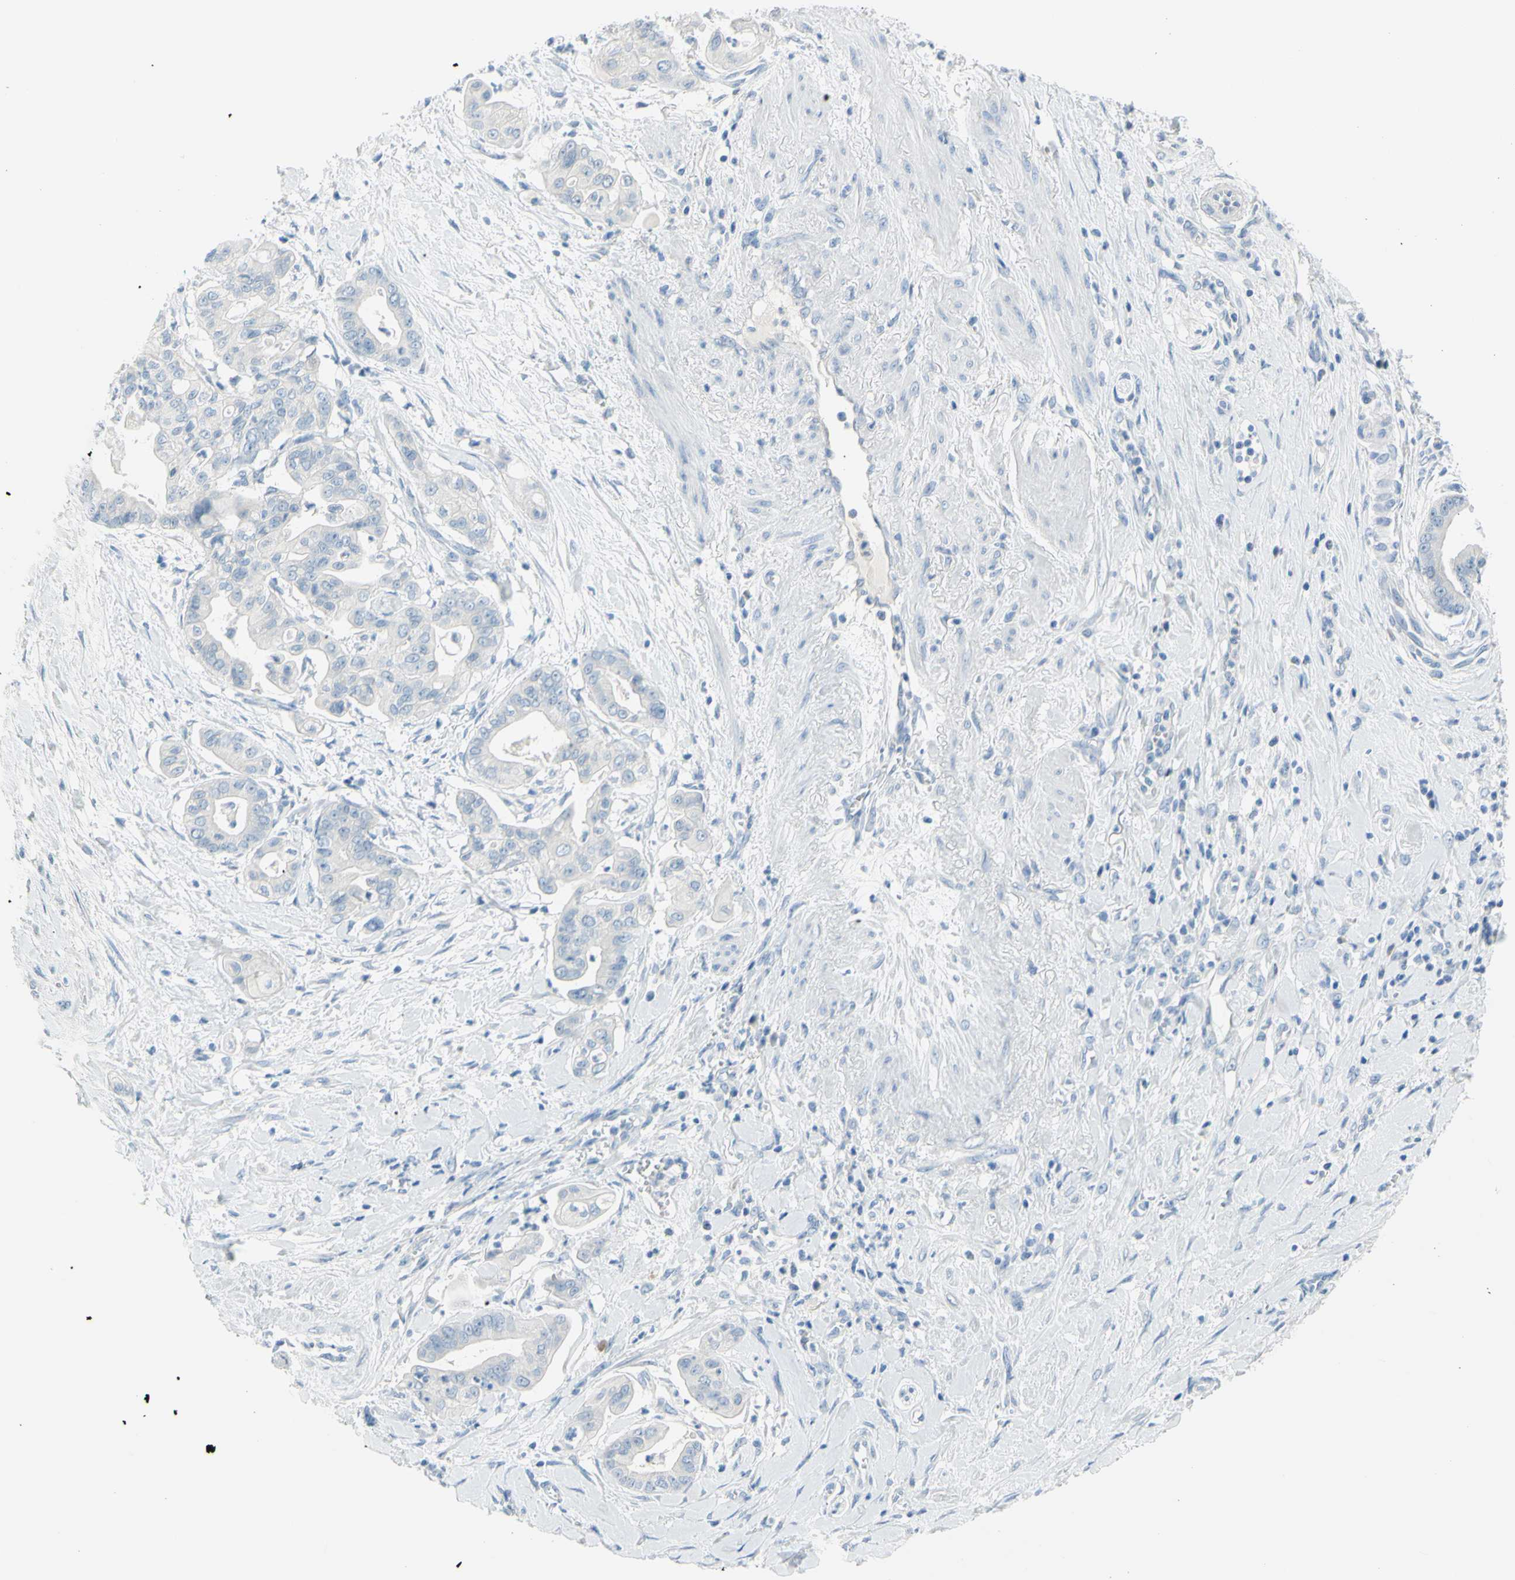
{"staining": {"intensity": "negative", "quantity": "none", "location": "none"}, "tissue": "pancreatic cancer", "cell_type": "Tumor cells", "image_type": "cancer", "snomed": [{"axis": "morphology", "description": "Adenocarcinoma, NOS"}, {"axis": "topography", "description": "Pancreas"}], "caption": "The micrograph exhibits no significant expression in tumor cells of adenocarcinoma (pancreatic).", "gene": "DCT", "patient": {"sex": "female", "age": 75}}